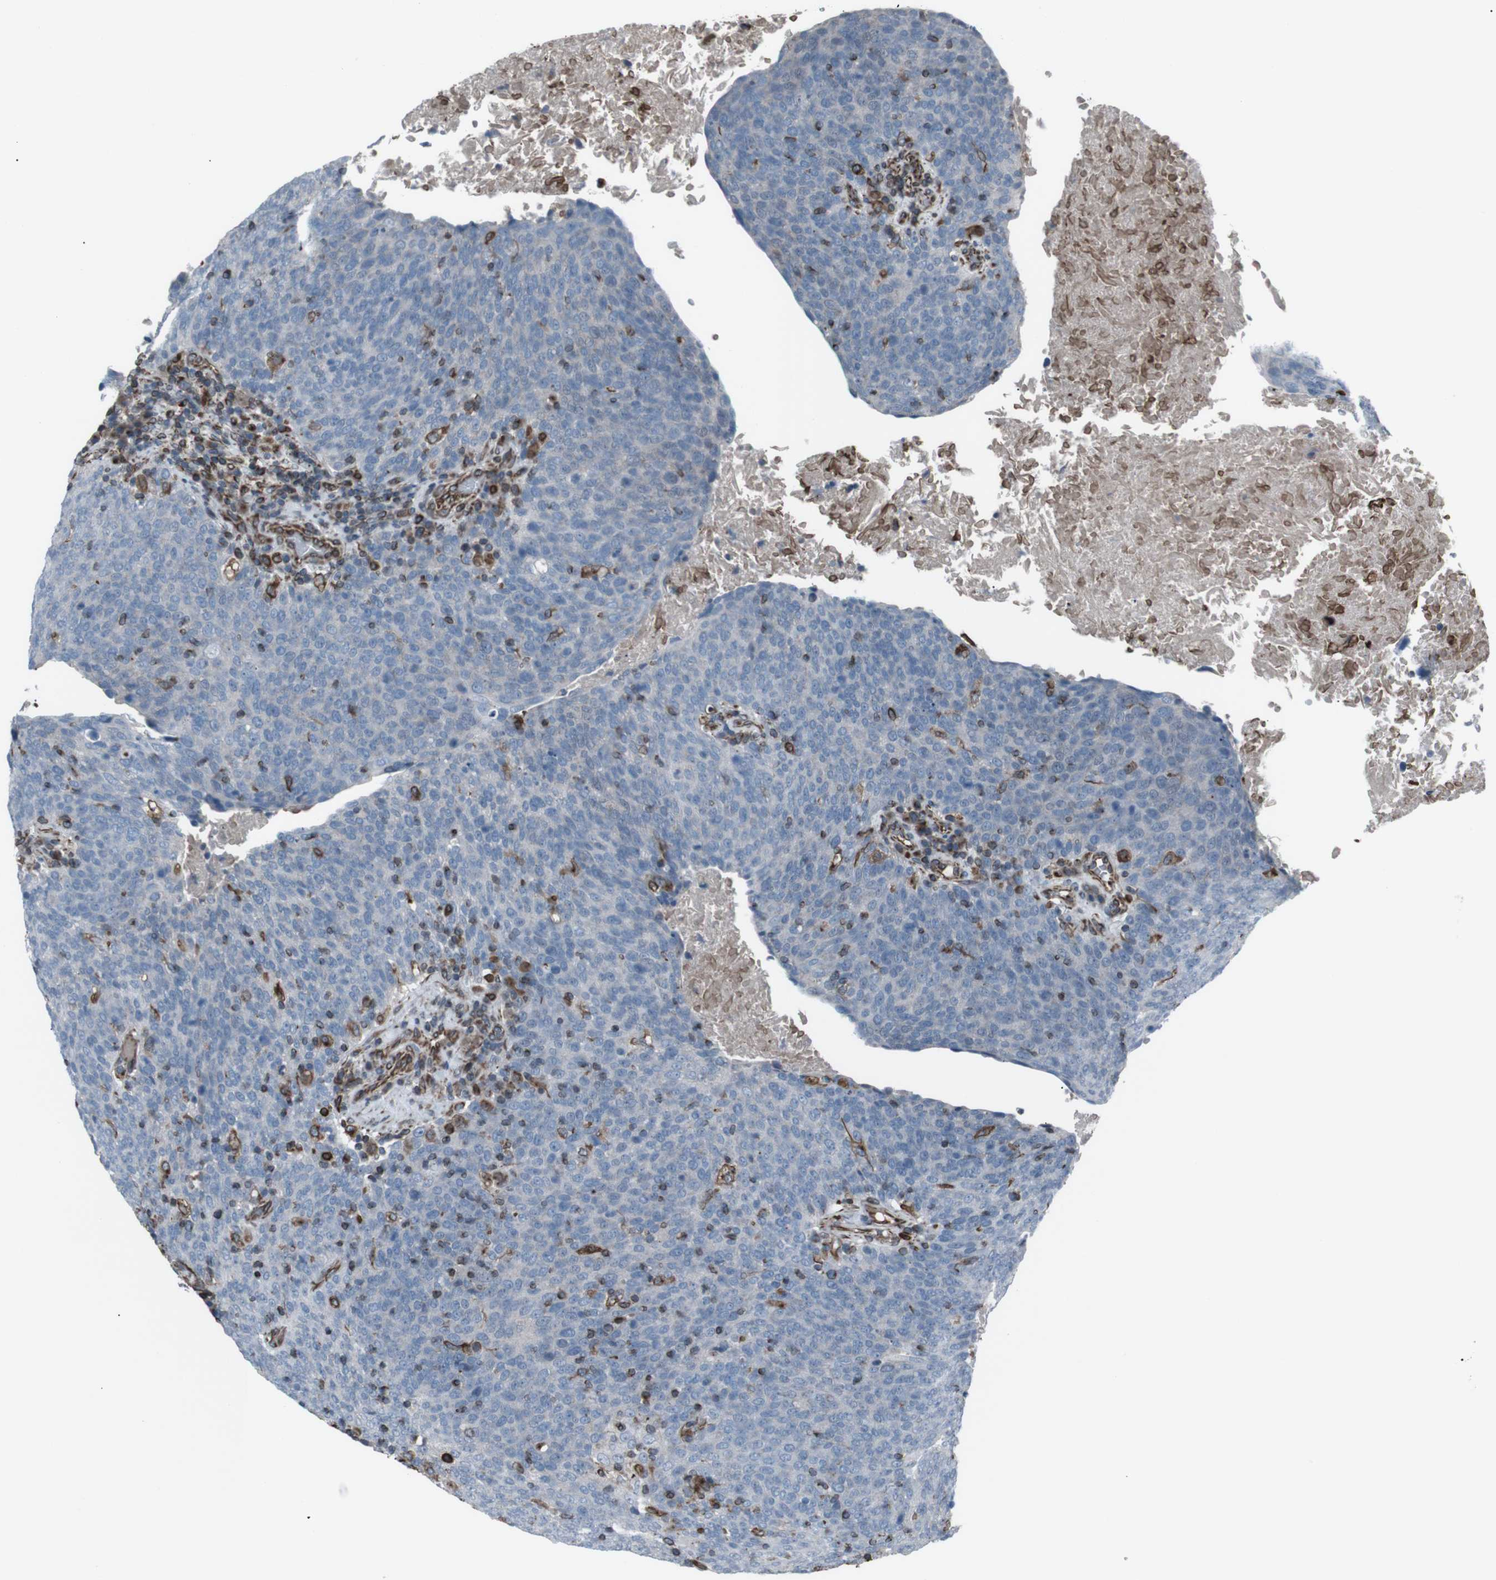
{"staining": {"intensity": "negative", "quantity": "none", "location": "none"}, "tissue": "head and neck cancer", "cell_type": "Tumor cells", "image_type": "cancer", "snomed": [{"axis": "morphology", "description": "Squamous cell carcinoma, NOS"}, {"axis": "morphology", "description": "Squamous cell carcinoma, metastatic, NOS"}, {"axis": "topography", "description": "Lymph node"}, {"axis": "topography", "description": "Head-Neck"}], "caption": "IHC image of neoplastic tissue: human metastatic squamous cell carcinoma (head and neck) stained with DAB reveals no significant protein staining in tumor cells.", "gene": "TMEM141", "patient": {"sex": "male", "age": 62}}